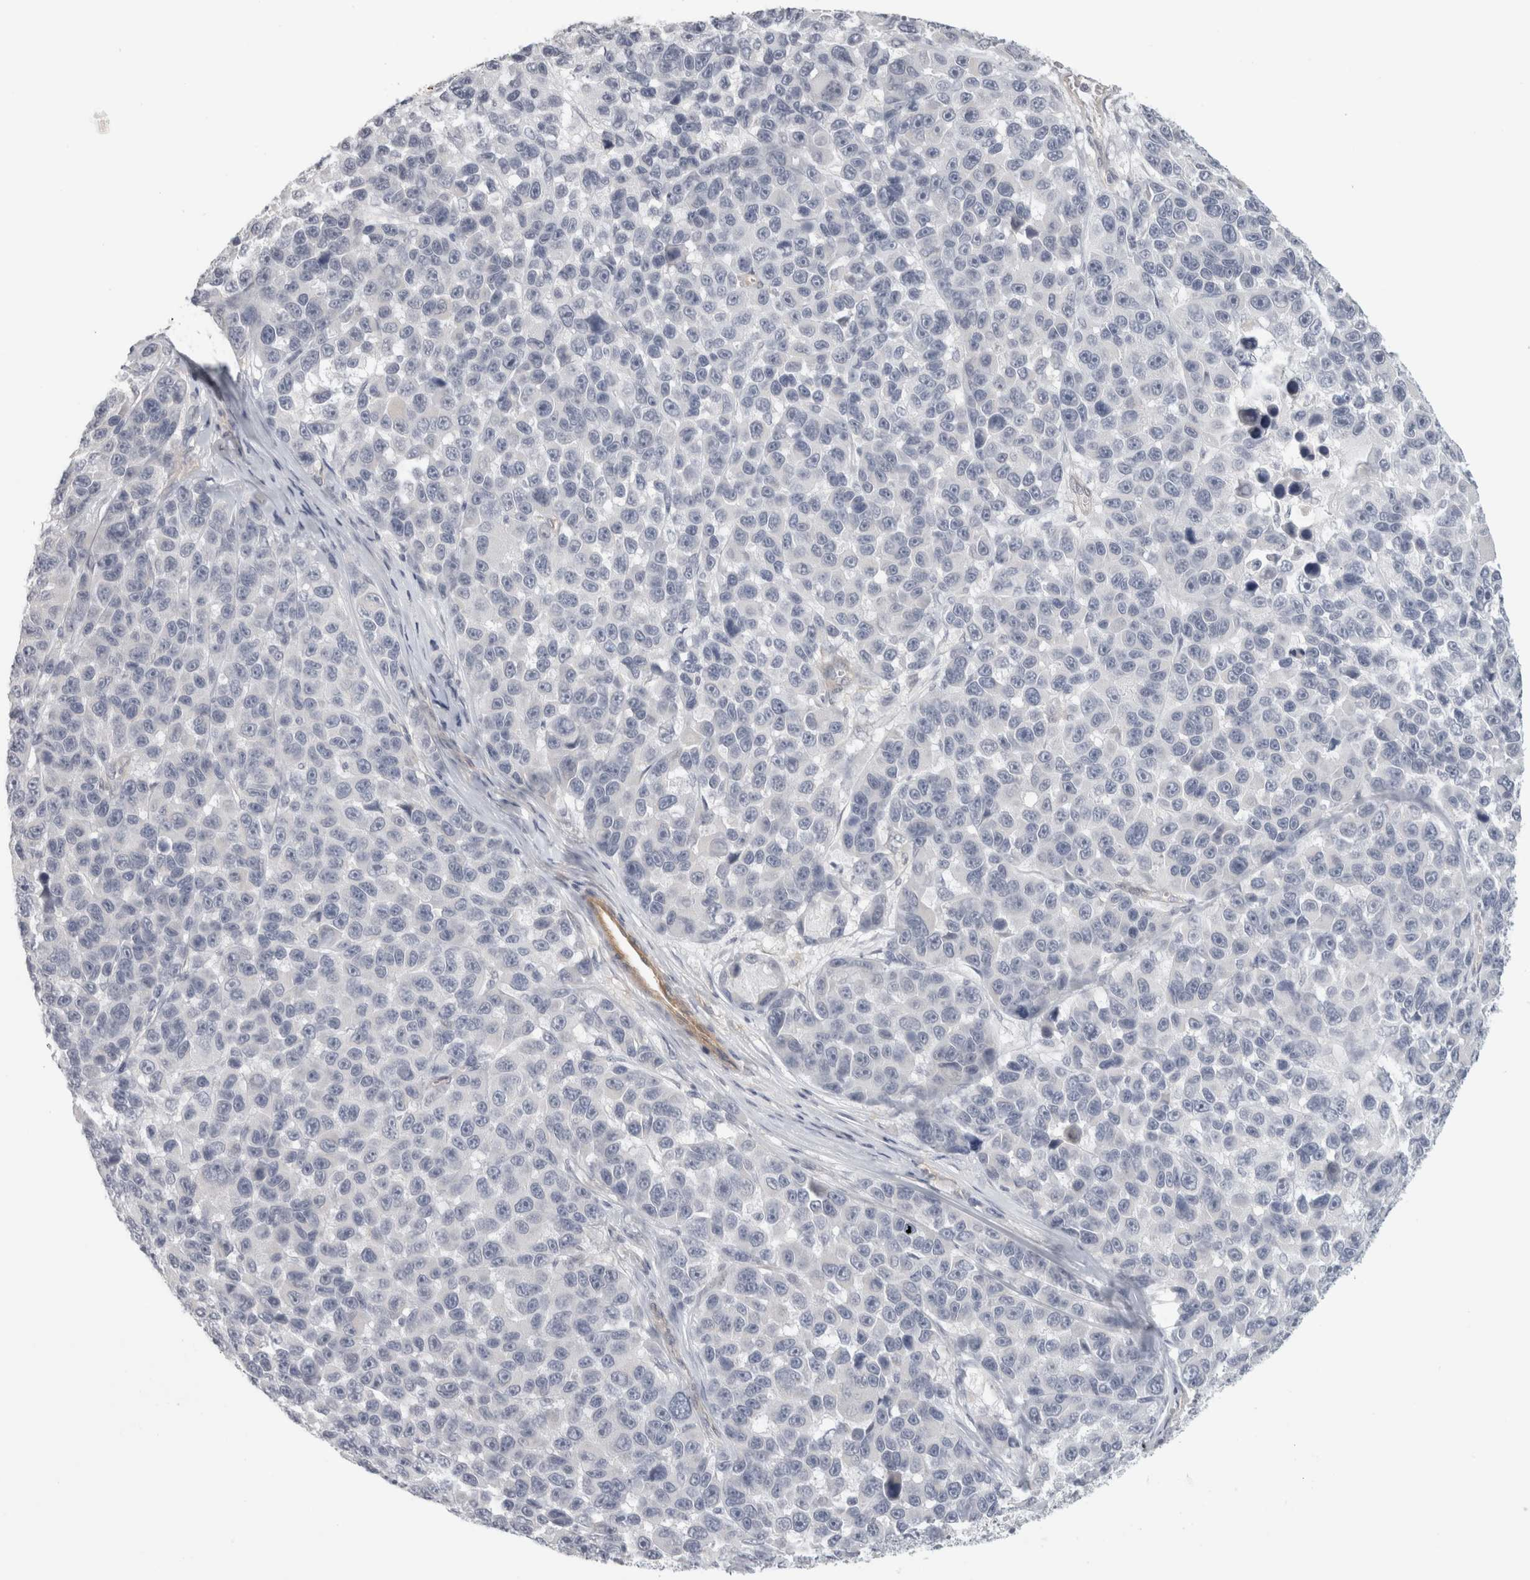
{"staining": {"intensity": "negative", "quantity": "none", "location": "none"}, "tissue": "melanoma", "cell_type": "Tumor cells", "image_type": "cancer", "snomed": [{"axis": "morphology", "description": "Malignant melanoma, NOS"}, {"axis": "topography", "description": "Skin"}], "caption": "Micrograph shows no significant protein positivity in tumor cells of malignant melanoma.", "gene": "FBLIM1", "patient": {"sex": "male", "age": 53}}